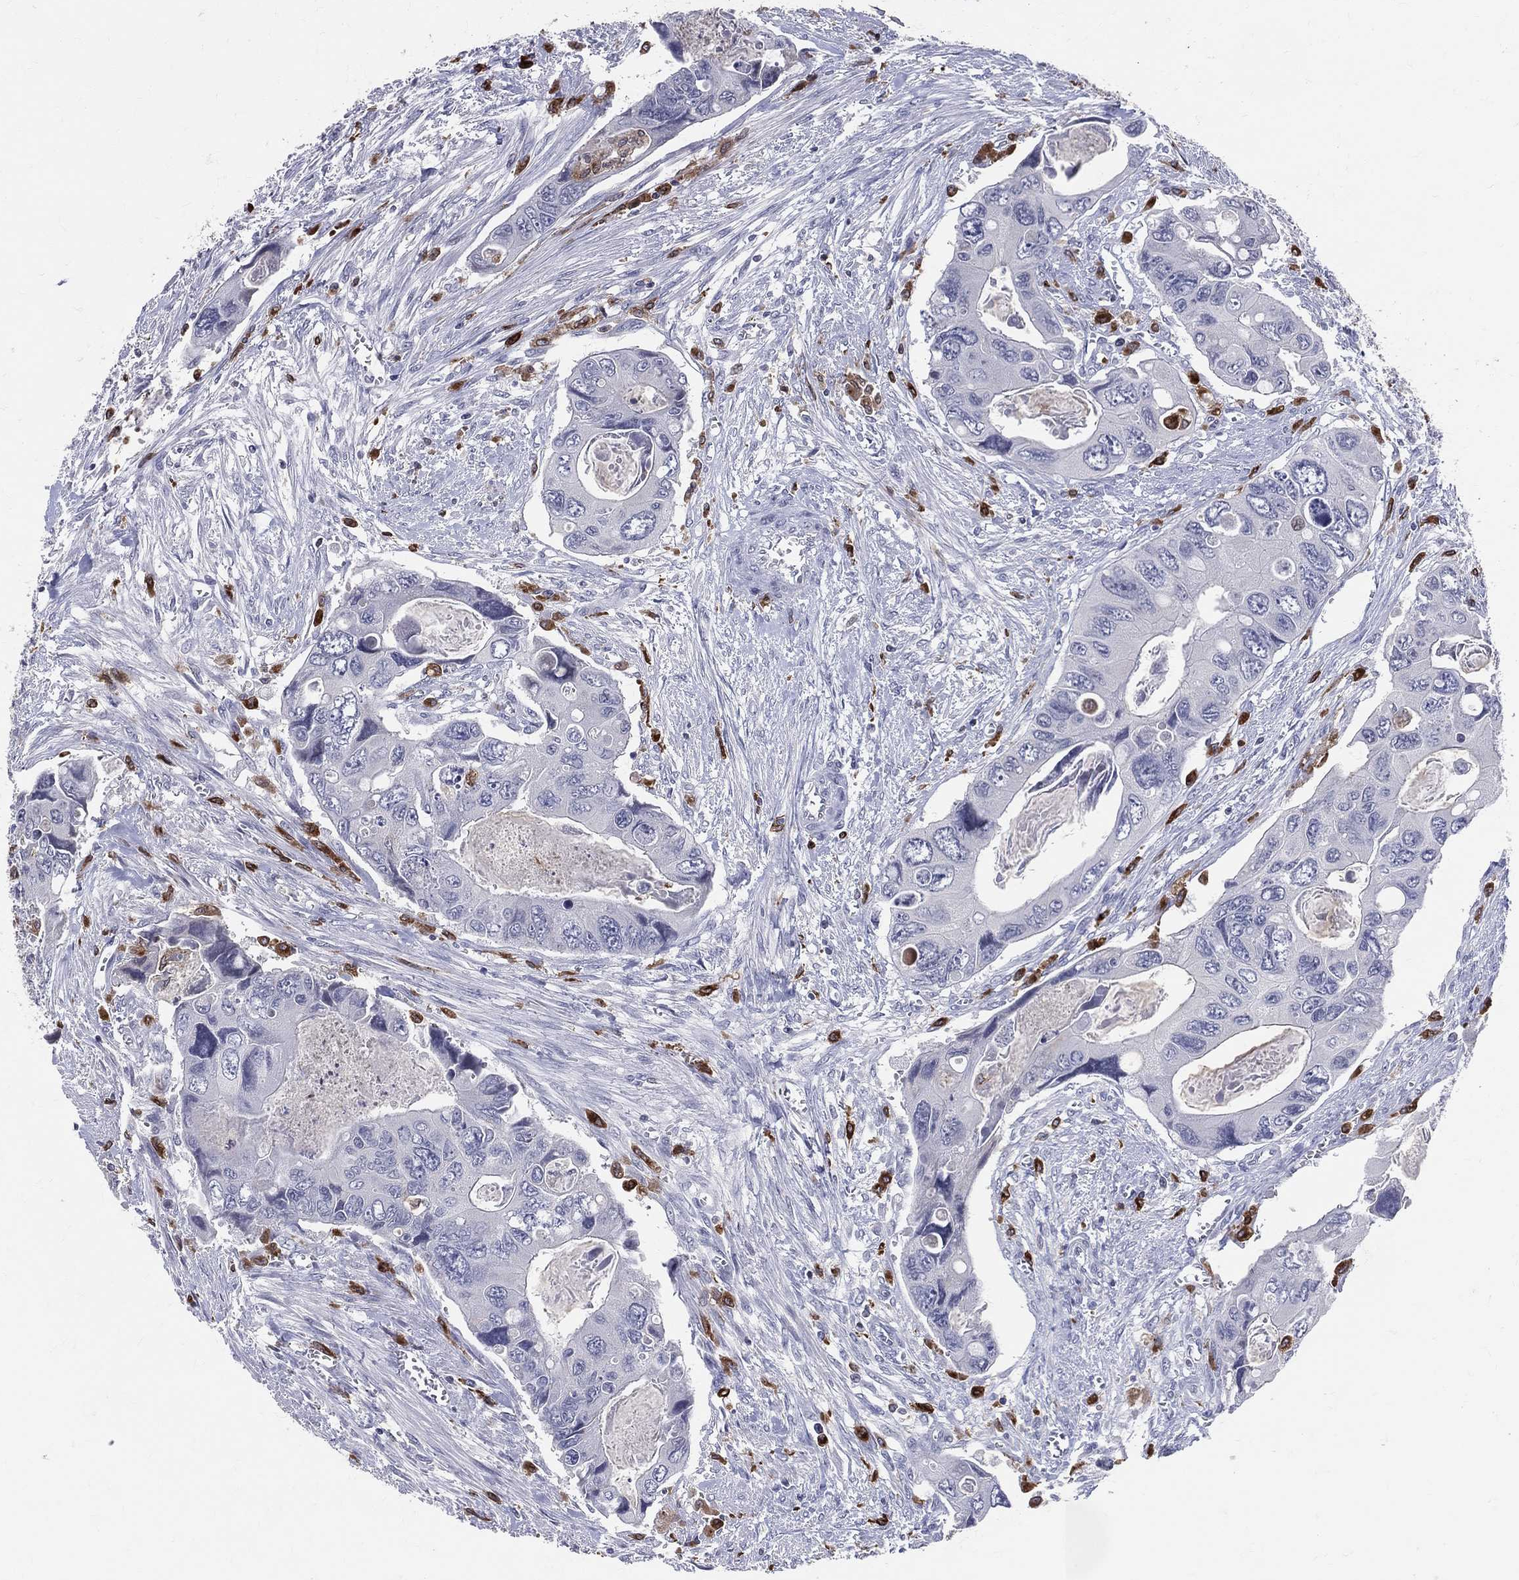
{"staining": {"intensity": "negative", "quantity": "none", "location": "none"}, "tissue": "colorectal cancer", "cell_type": "Tumor cells", "image_type": "cancer", "snomed": [{"axis": "morphology", "description": "Adenocarcinoma, NOS"}, {"axis": "topography", "description": "Rectum"}], "caption": "Immunohistochemical staining of adenocarcinoma (colorectal) exhibits no significant expression in tumor cells.", "gene": "CD74", "patient": {"sex": "male", "age": 62}}